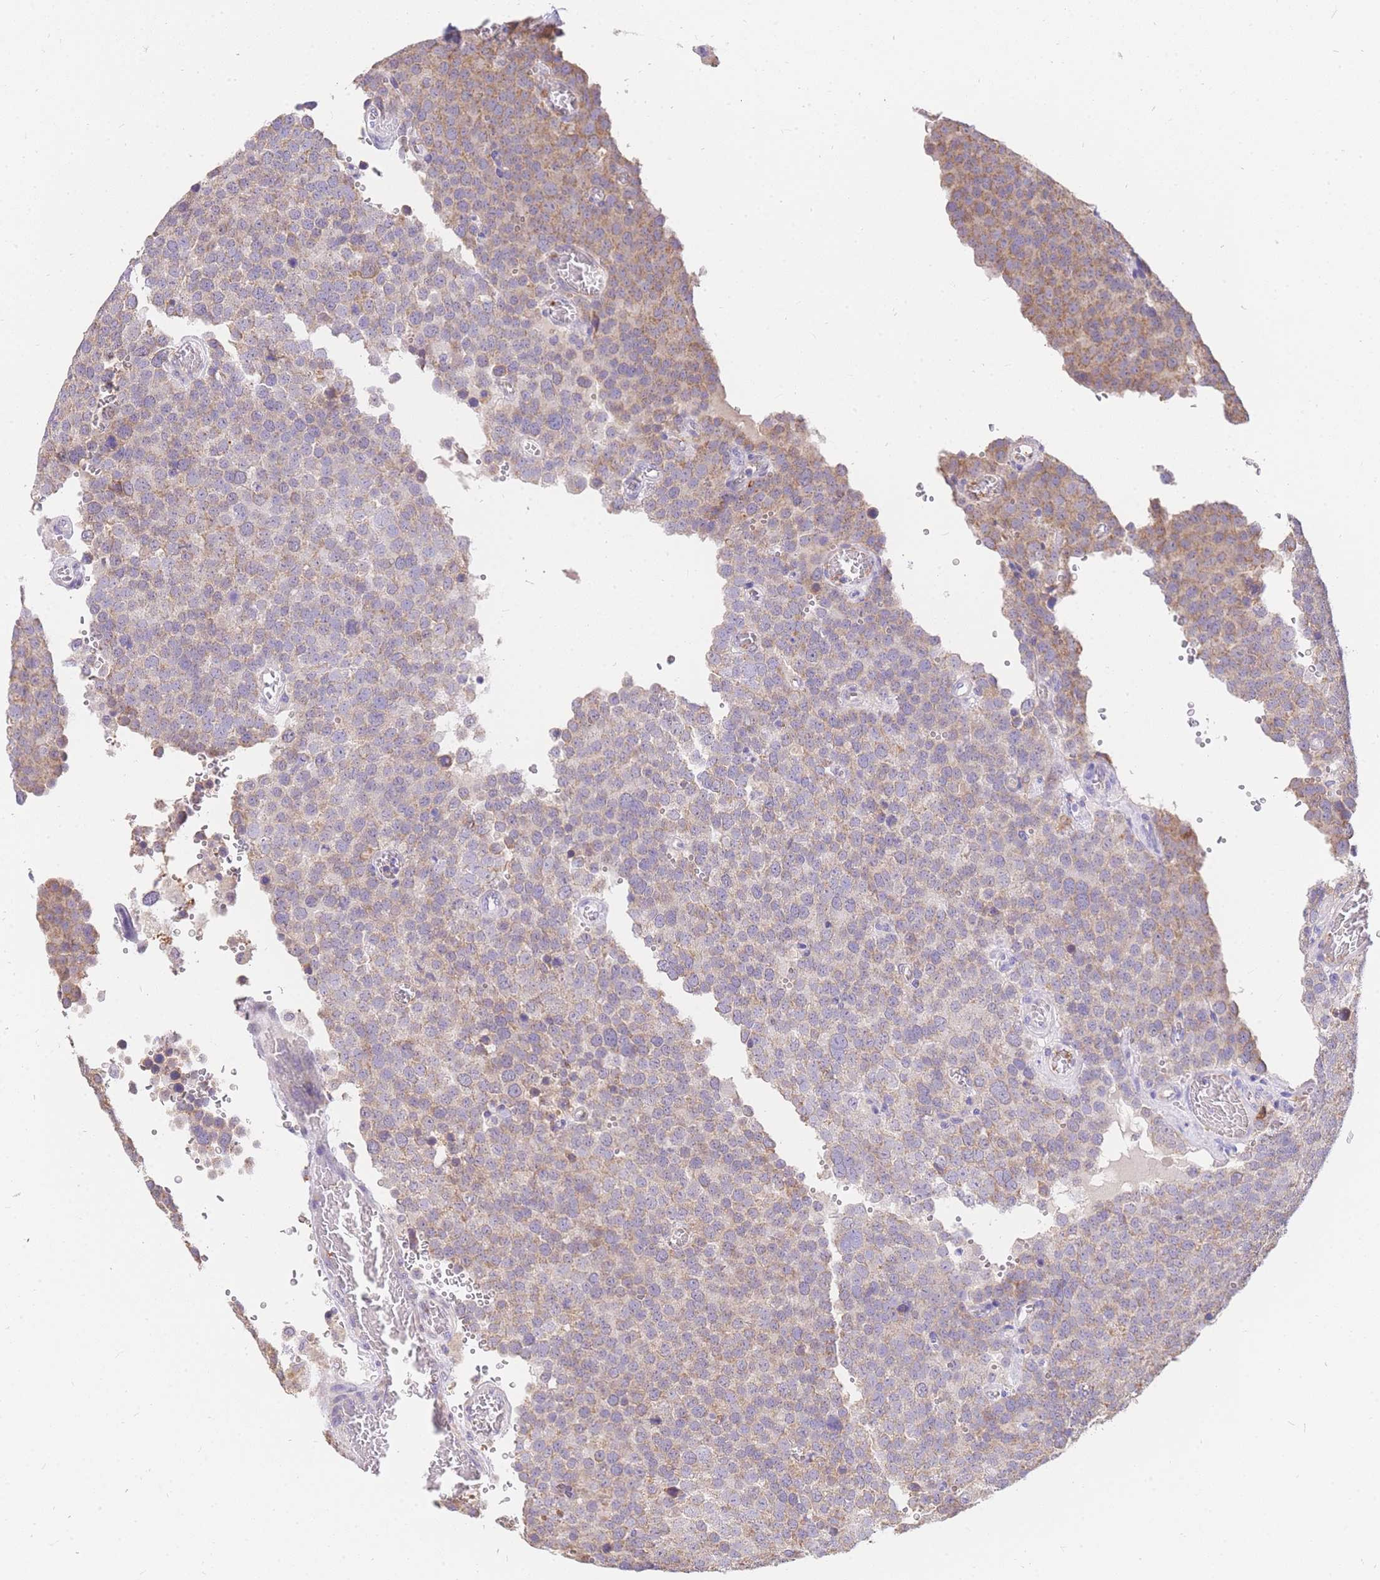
{"staining": {"intensity": "moderate", "quantity": "25%-75%", "location": "cytoplasmic/membranous"}, "tissue": "testis cancer", "cell_type": "Tumor cells", "image_type": "cancer", "snomed": [{"axis": "morphology", "description": "Normal tissue, NOS"}, {"axis": "morphology", "description": "Seminoma, NOS"}, {"axis": "topography", "description": "Testis"}], "caption": "High-magnification brightfield microscopy of testis cancer (seminoma) stained with DAB (brown) and counterstained with hematoxylin (blue). tumor cells exhibit moderate cytoplasmic/membranous positivity is seen in approximately25%-75% of cells. Nuclei are stained in blue.", "gene": "C2orf88", "patient": {"sex": "male", "age": 71}}